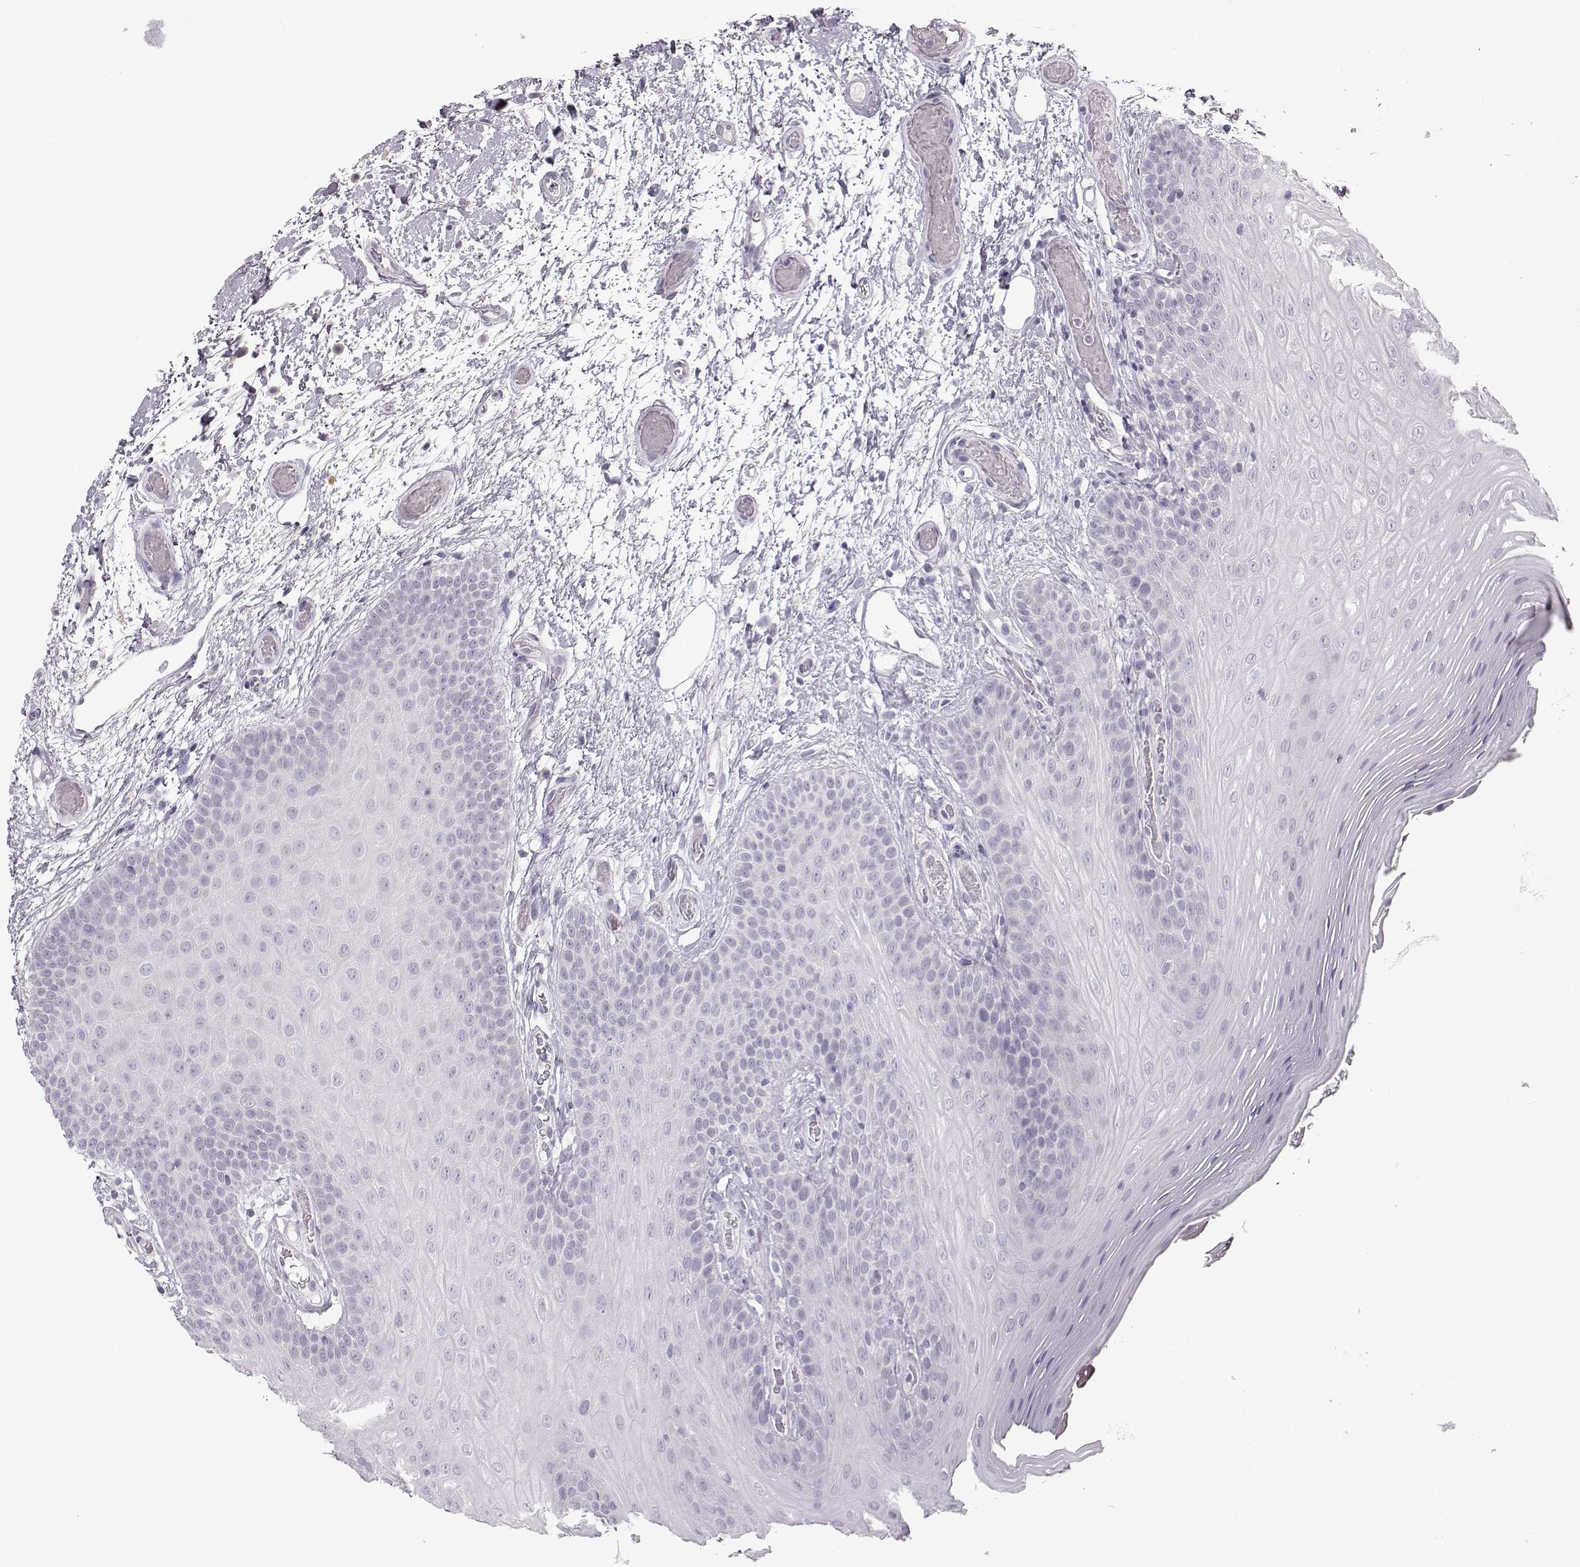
{"staining": {"intensity": "negative", "quantity": "none", "location": "none"}, "tissue": "oral mucosa", "cell_type": "Squamous epithelial cells", "image_type": "normal", "snomed": [{"axis": "morphology", "description": "Normal tissue, NOS"}, {"axis": "morphology", "description": "Squamous cell carcinoma, NOS"}, {"axis": "topography", "description": "Oral tissue"}, {"axis": "topography", "description": "Head-Neck"}], "caption": "High power microscopy histopathology image of an IHC micrograph of normal oral mucosa, revealing no significant expression in squamous epithelial cells.", "gene": "OIP5", "patient": {"sex": "male", "age": 78}}